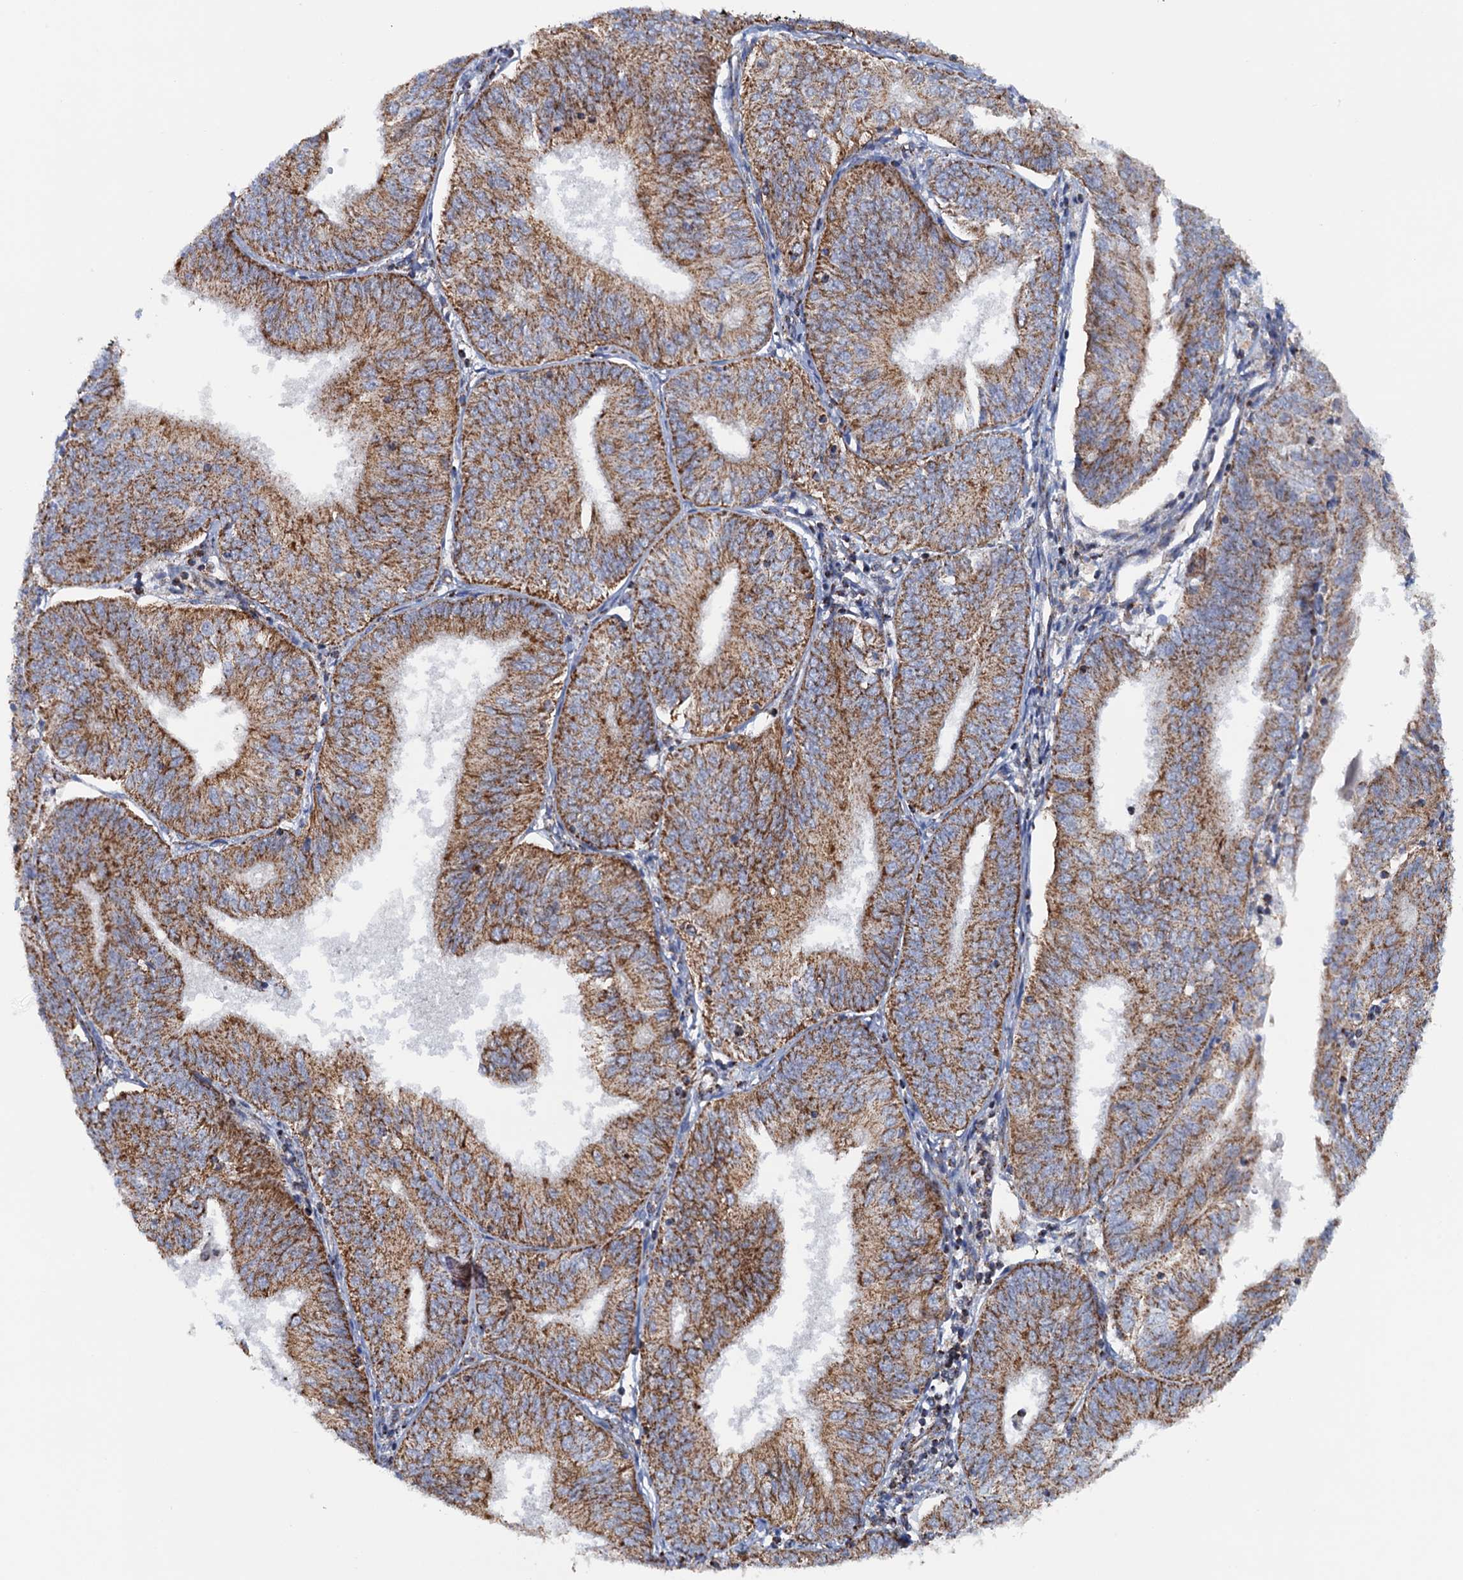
{"staining": {"intensity": "moderate", "quantity": ">75%", "location": "cytoplasmic/membranous"}, "tissue": "endometrial cancer", "cell_type": "Tumor cells", "image_type": "cancer", "snomed": [{"axis": "morphology", "description": "Adenocarcinoma, NOS"}, {"axis": "topography", "description": "Endometrium"}], "caption": "Immunohistochemistry (IHC) histopathology image of neoplastic tissue: endometrial cancer stained using immunohistochemistry exhibits medium levels of moderate protein expression localized specifically in the cytoplasmic/membranous of tumor cells, appearing as a cytoplasmic/membranous brown color.", "gene": "GTPBP3", "patient": {"sex": "female", "age": 58}}